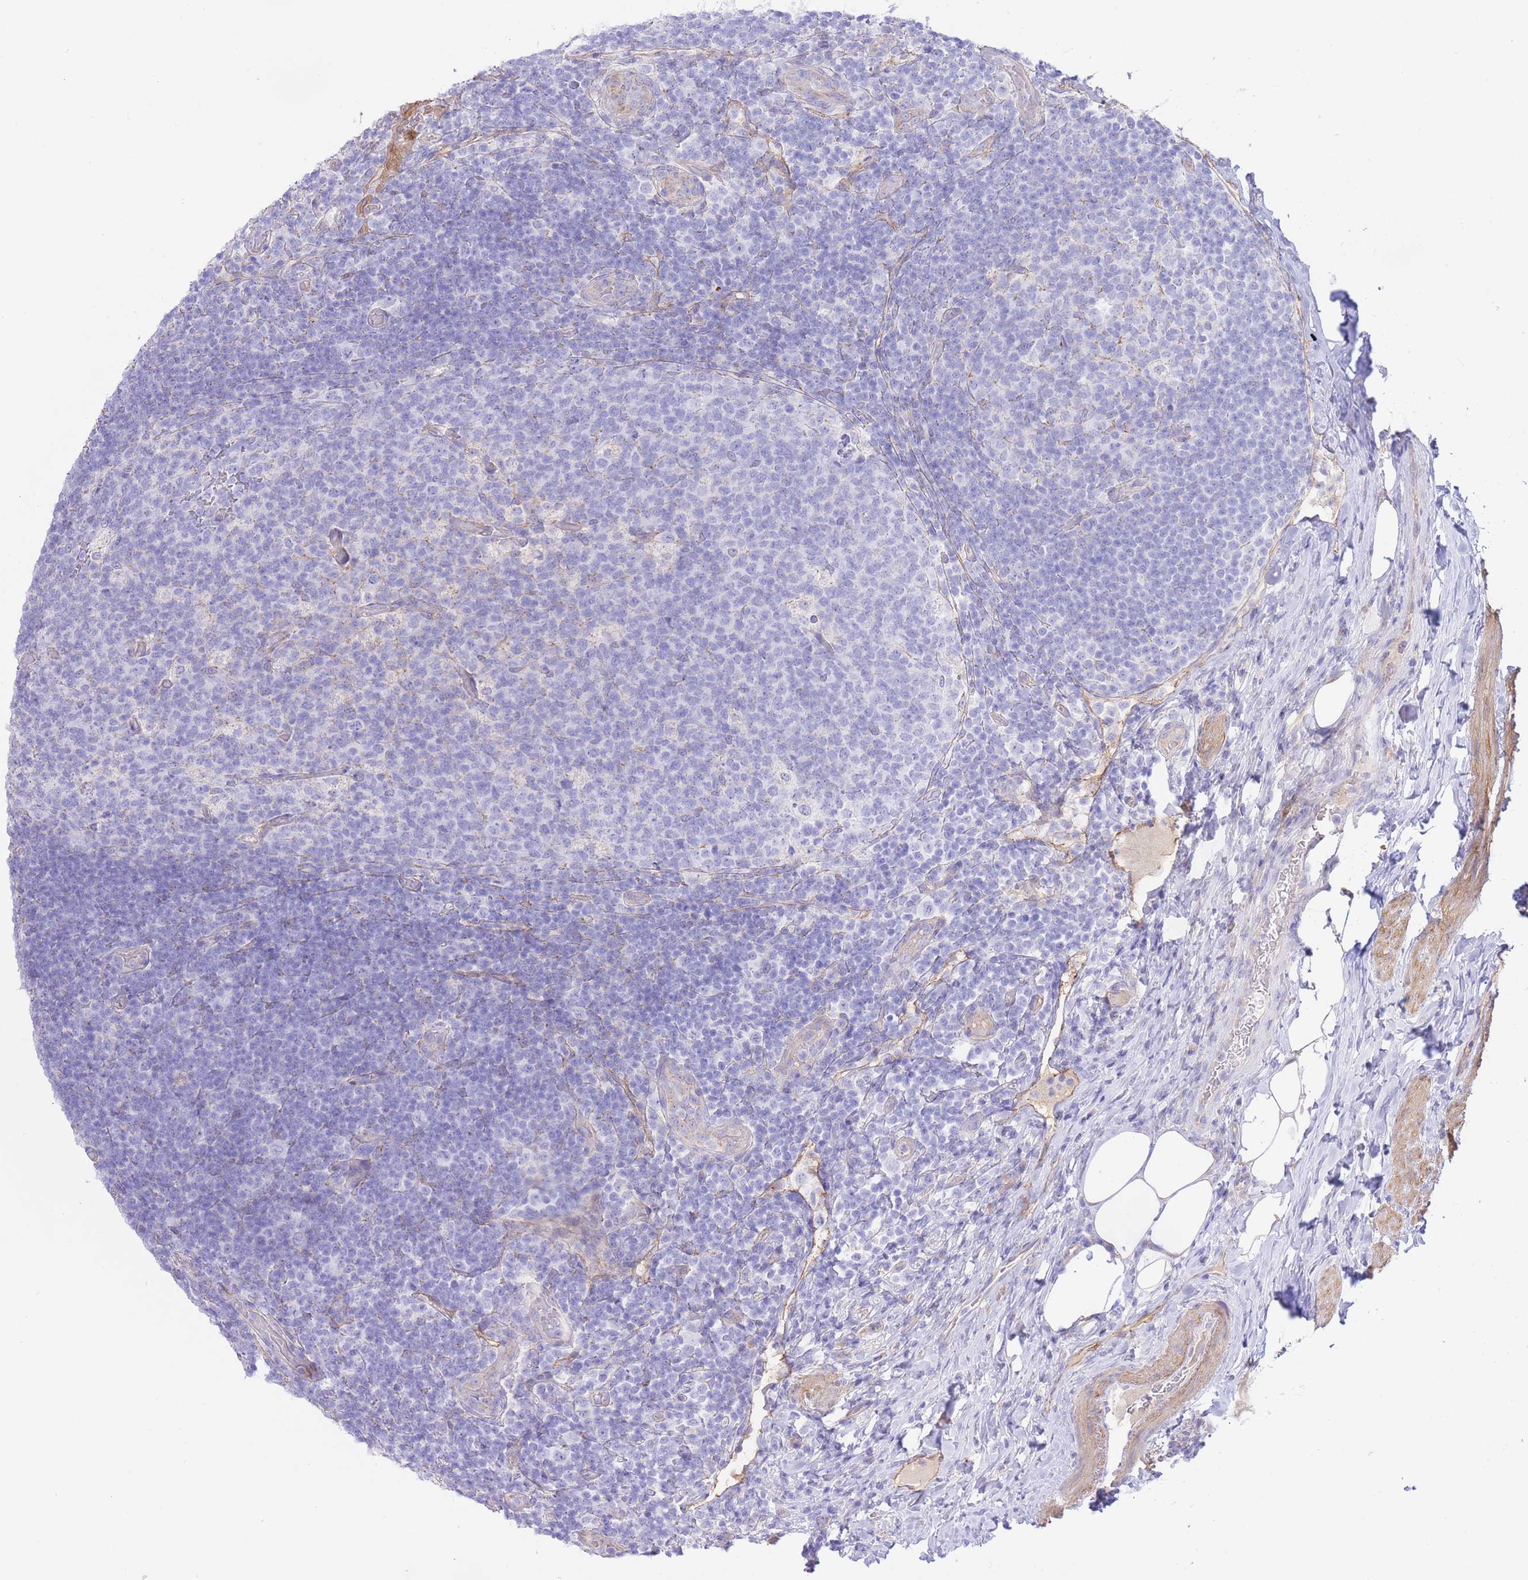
{"staining": {"intensity": "weak", "quantity": "<25%", "location": "cytoplasmic/membranous"}, "tissue": "appendix", "cell_type": "Glandular cells", "image_type": "normal", "snomed": [{"axis": "morphology", "description": "Normal tissue, NOS"}, {"axis": "topography", "description": "Appendix"}], "caption": "Immunohistochemical staining of benign appendix shows no significant staining in glandular cells.", "gene": "PGM1", "patient": {"sex": "female", "age": 43}}